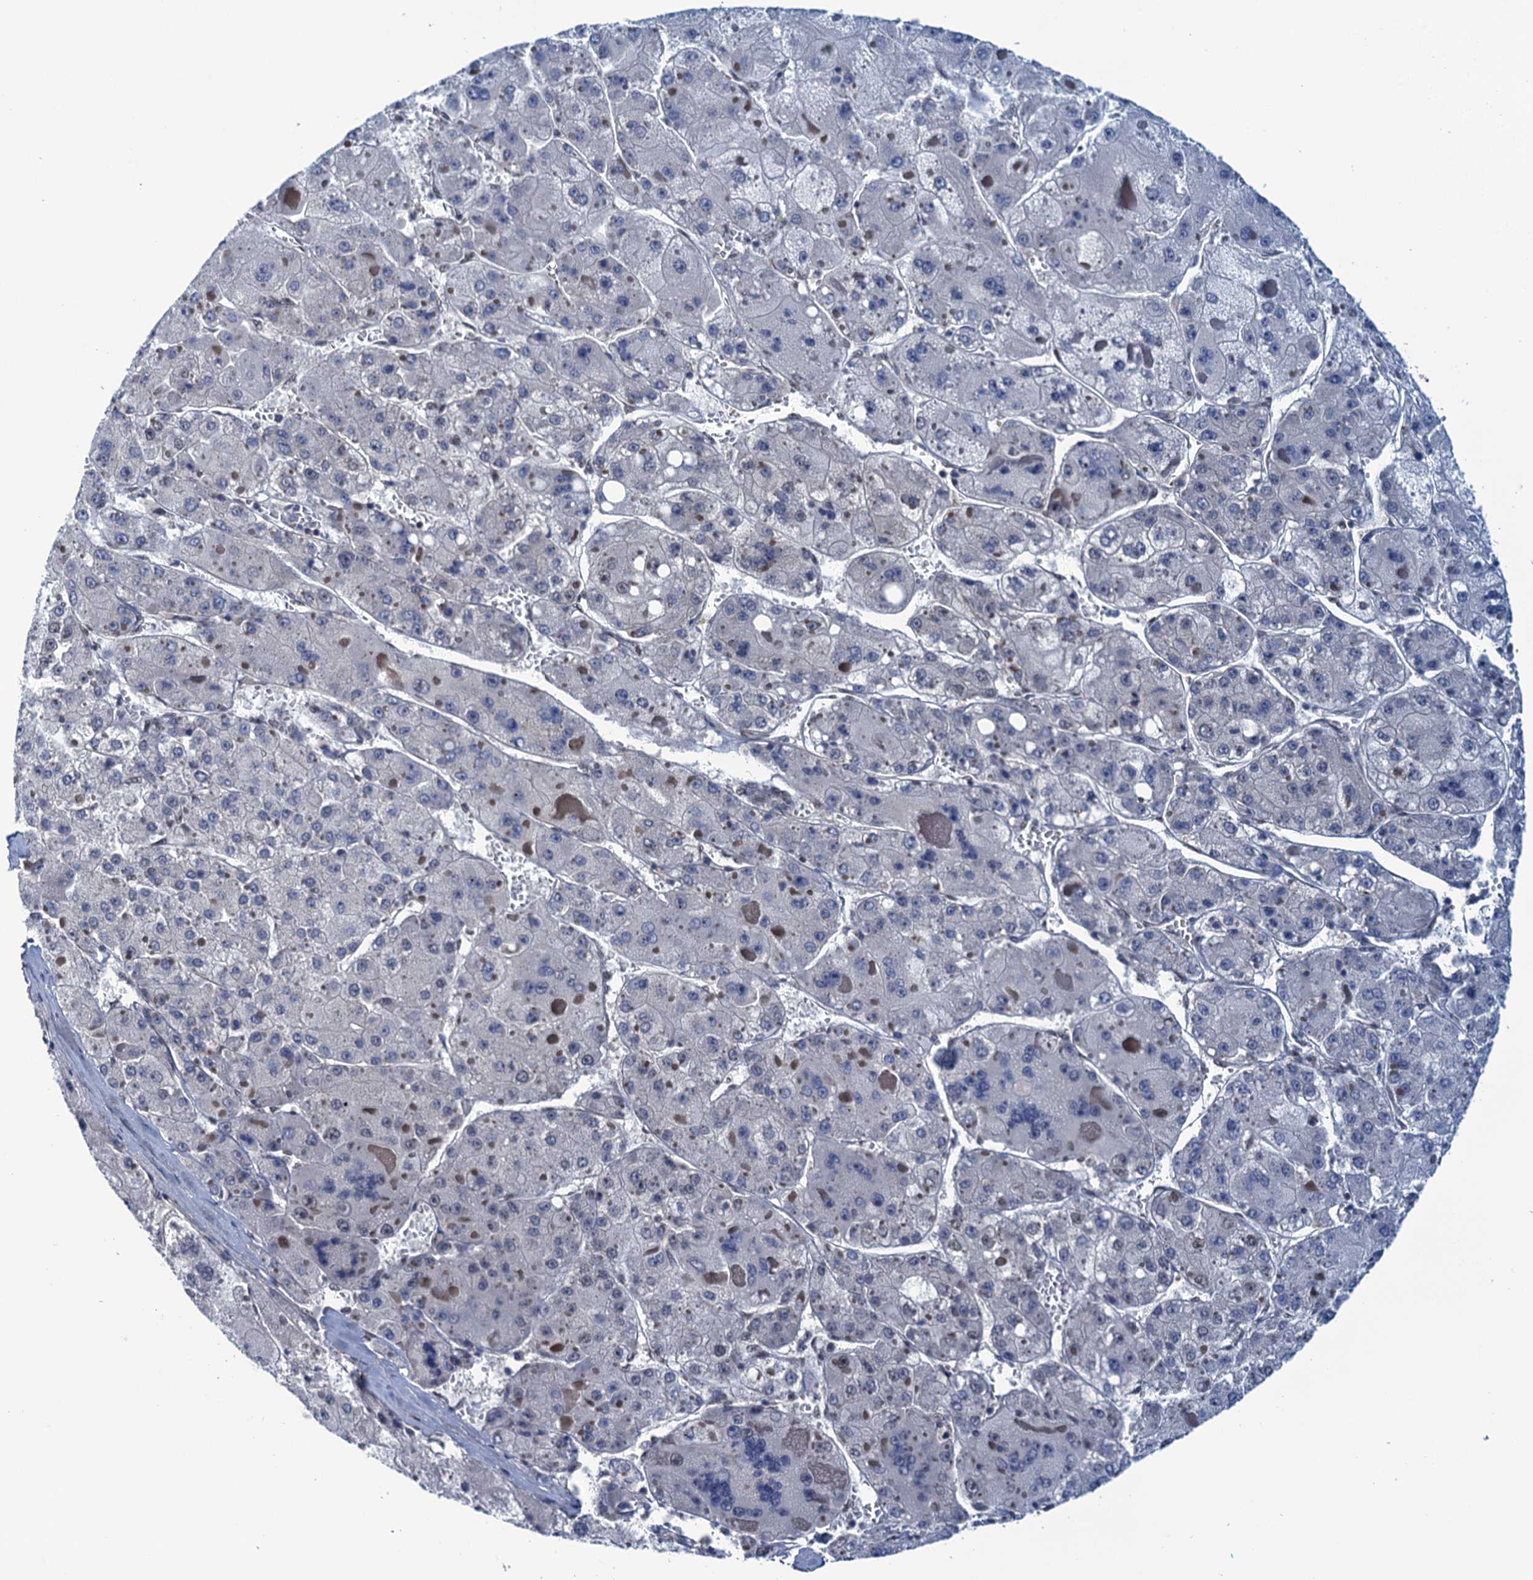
{"staining": {"intensity": "negative", "quantity": "none", "location": "none"}, "tissue": "liver cancer", "cell_type": "Tumor cells", "image_type": "cancer", "snomed": [{"axis": "morphology", "description": "Carcinoma, Hepatocellular, NOS"}, {"axis": "topography", "description": "Liver"}], "caption": "Protein analysis of liver cancer (hepatocellular carcinoma) demonstrates no significant positivity in tumor cells.", "gene": "SAE1", "patient": {"sex": "female", "age": 73}}